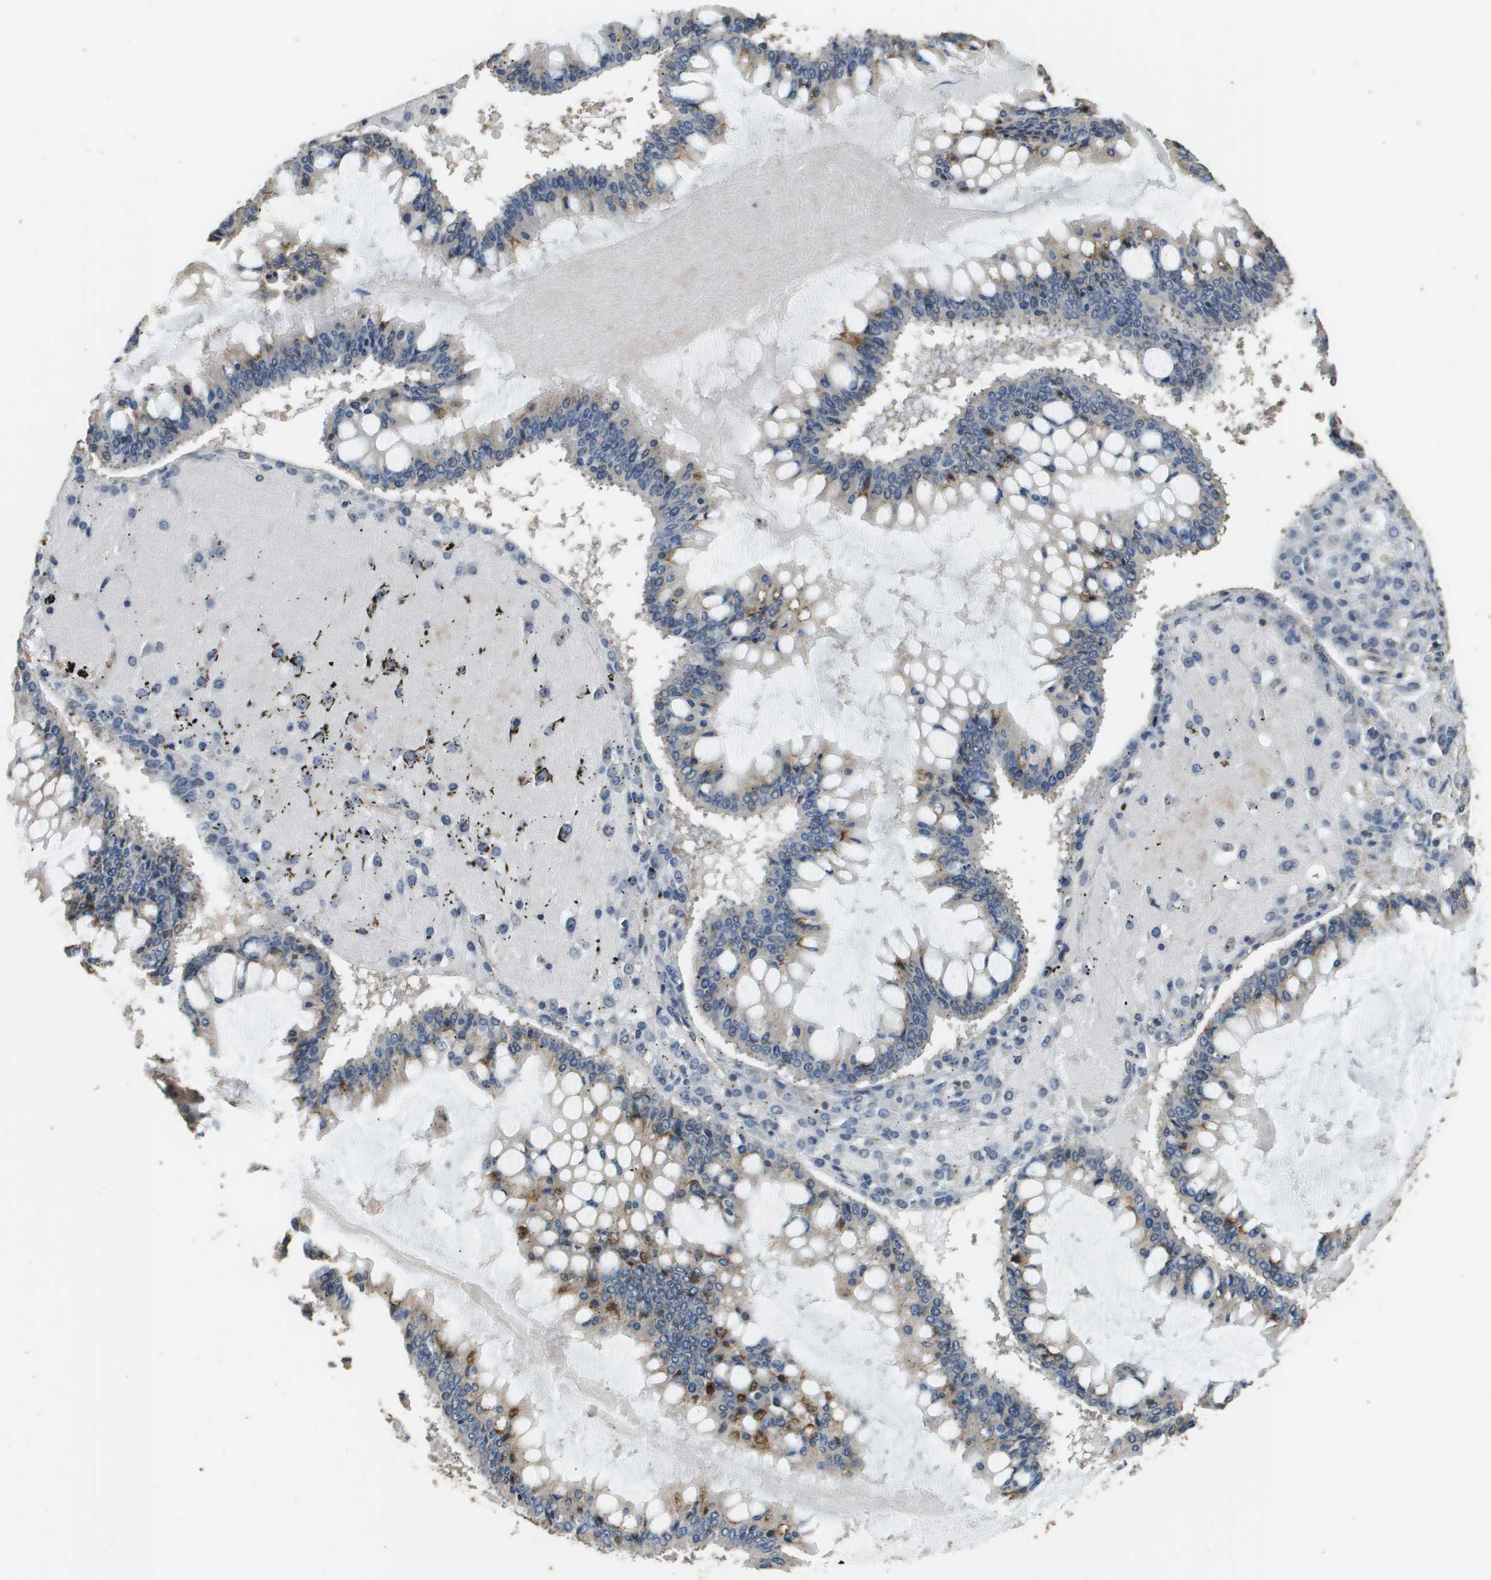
{"staining": {"intensity": "negative", "quantity": "none", "location": "none"}, "tissue": "ovarian cancer", "cell_type": "Tumor cells", "image_type": "cancer", "snomed": [{"axis": "morphology", "description": "Cystadenocarcinoma, mucinous, NOS"}, {"axis": "topography", "description": "Ovary"}], "caption": "Histopathology image shows no significant protein positivity in tumor cells of mucinous cystadenocarcinoma (ovarian).", "gene": "RAB6B", "patient": {"sex": "female", "age": 73}}